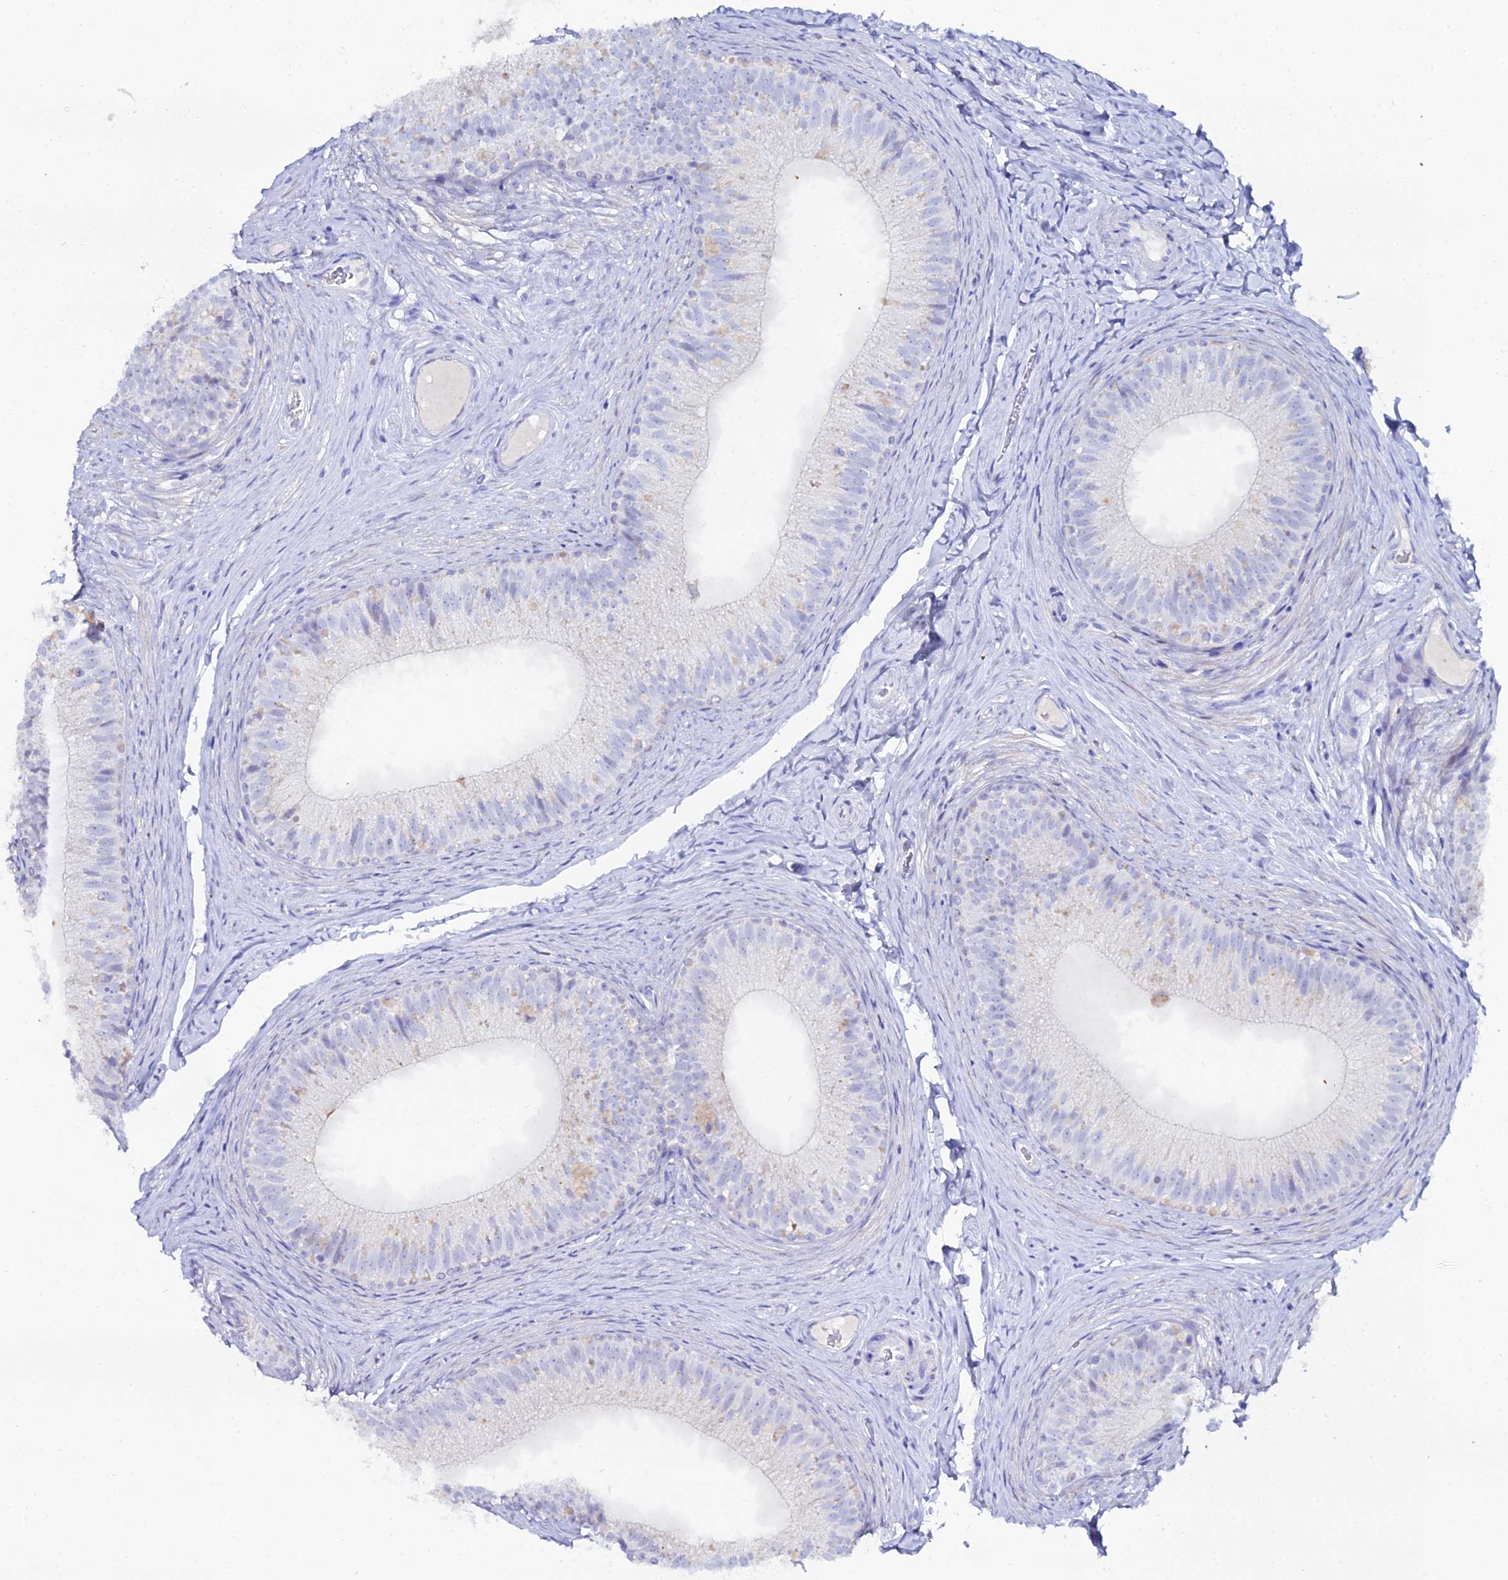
{"staining": {"intensity": "negative", "quantity": "none", "location": "none"}, "tissue": "epididymis", "cell_type": "Glandular cells", "image_type": "normal", "snomed": [{"axis": "morphology", "description": "Normal tissue, NOS"}, {"axis": "topography", "description": "Epididymis"}], "caption": "This is a photomicrograph of immunohistochemistry staining of normal epididymis, which shows no positivity in glandular cells.", "gene": "DHX34", "patient": {"sex": "male", "age": 34}}